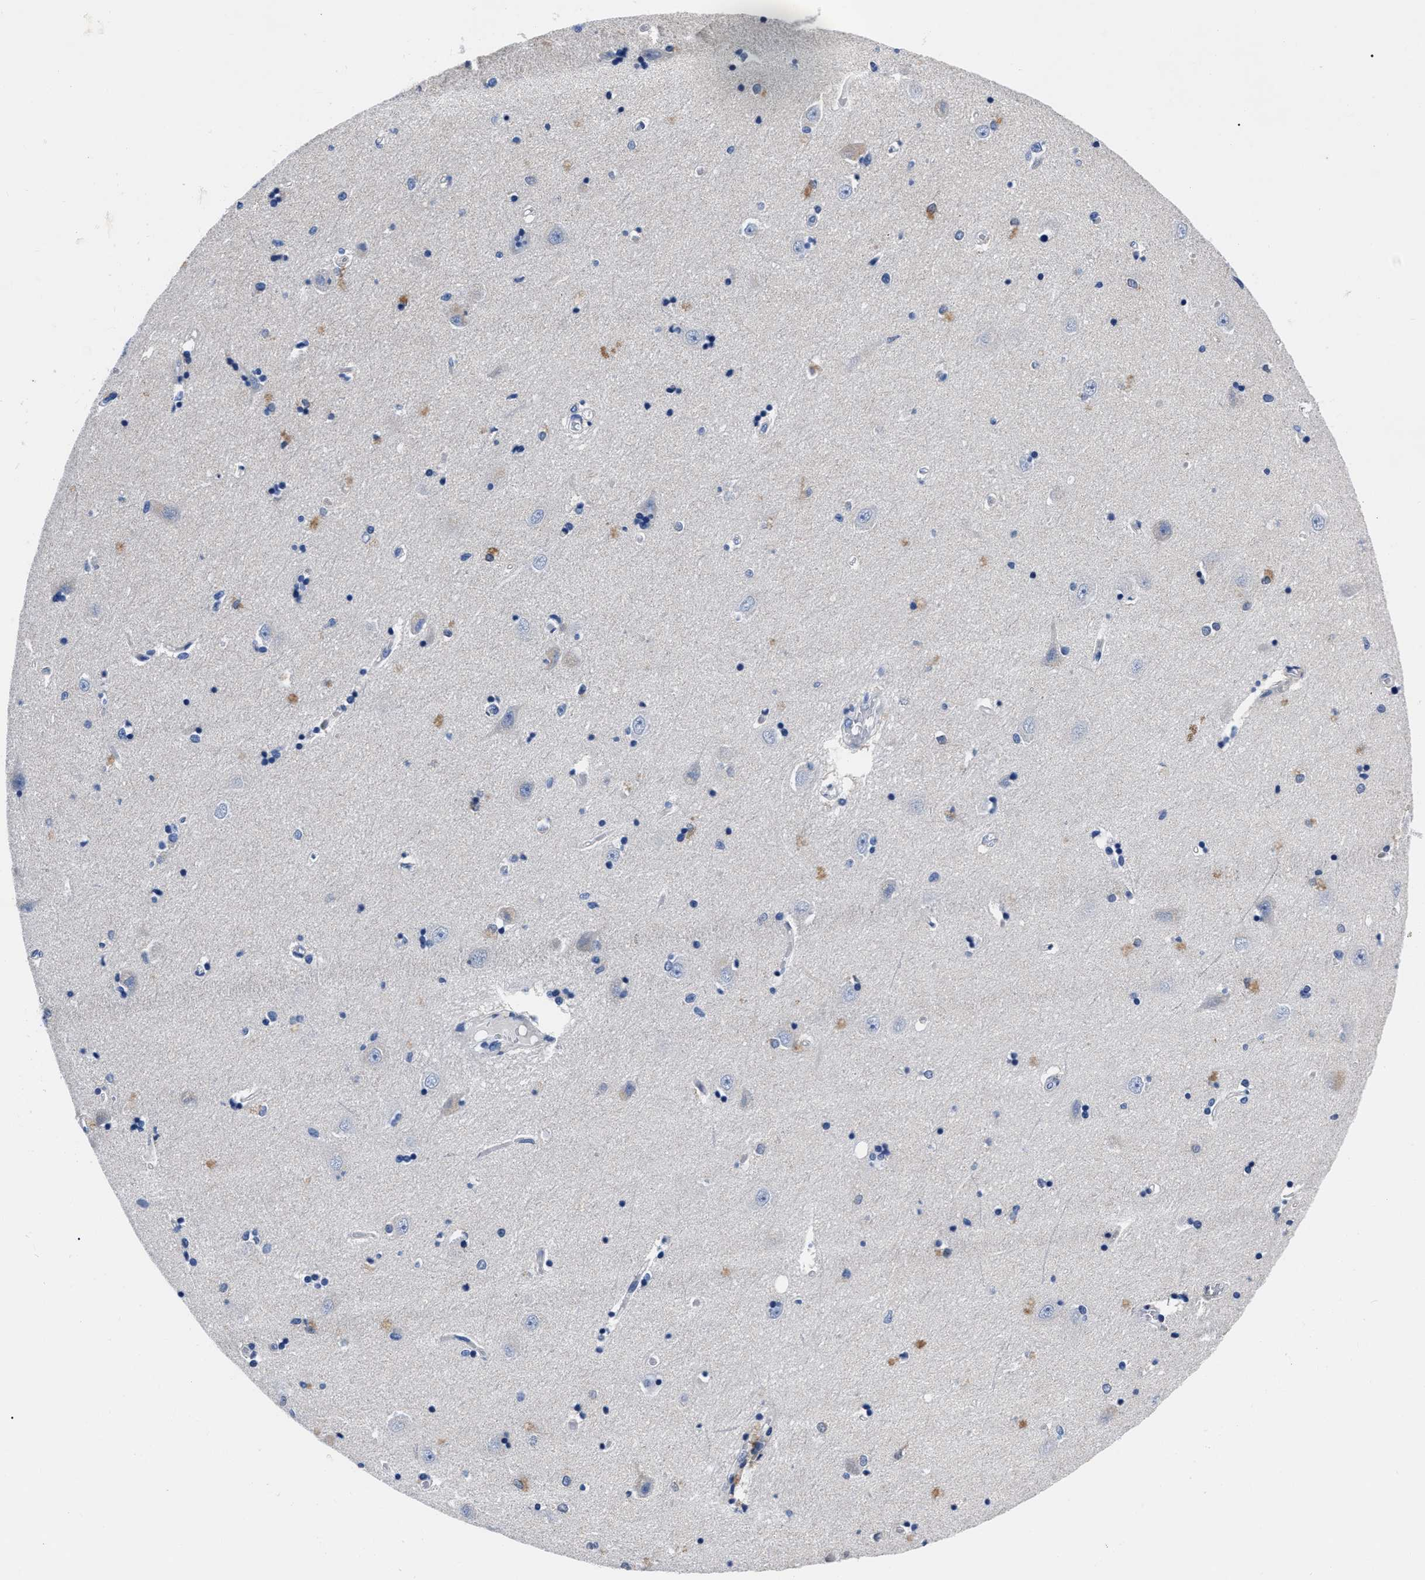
{"staining": {"intensity": "moderate", "quantity": "<25%", "location": "cytoplasmic/membranous"}, "tissue": "hippocampus", "cell_type": "Glial cells", "image_type": "normal", "snomed": [{"axis": "morphology", "description": "Normal tissue, NOS"}, {"axis": "topography", "description": "Hippocampus"}], "caption": "DAB immunohistochemical staining of normal hippocampus reveals moderate cytoplasmic/membranous protein positivity in about <25% of glial cells.", "gene": "MOV10L1", "patient": {"sex": "male", "age": 45}}